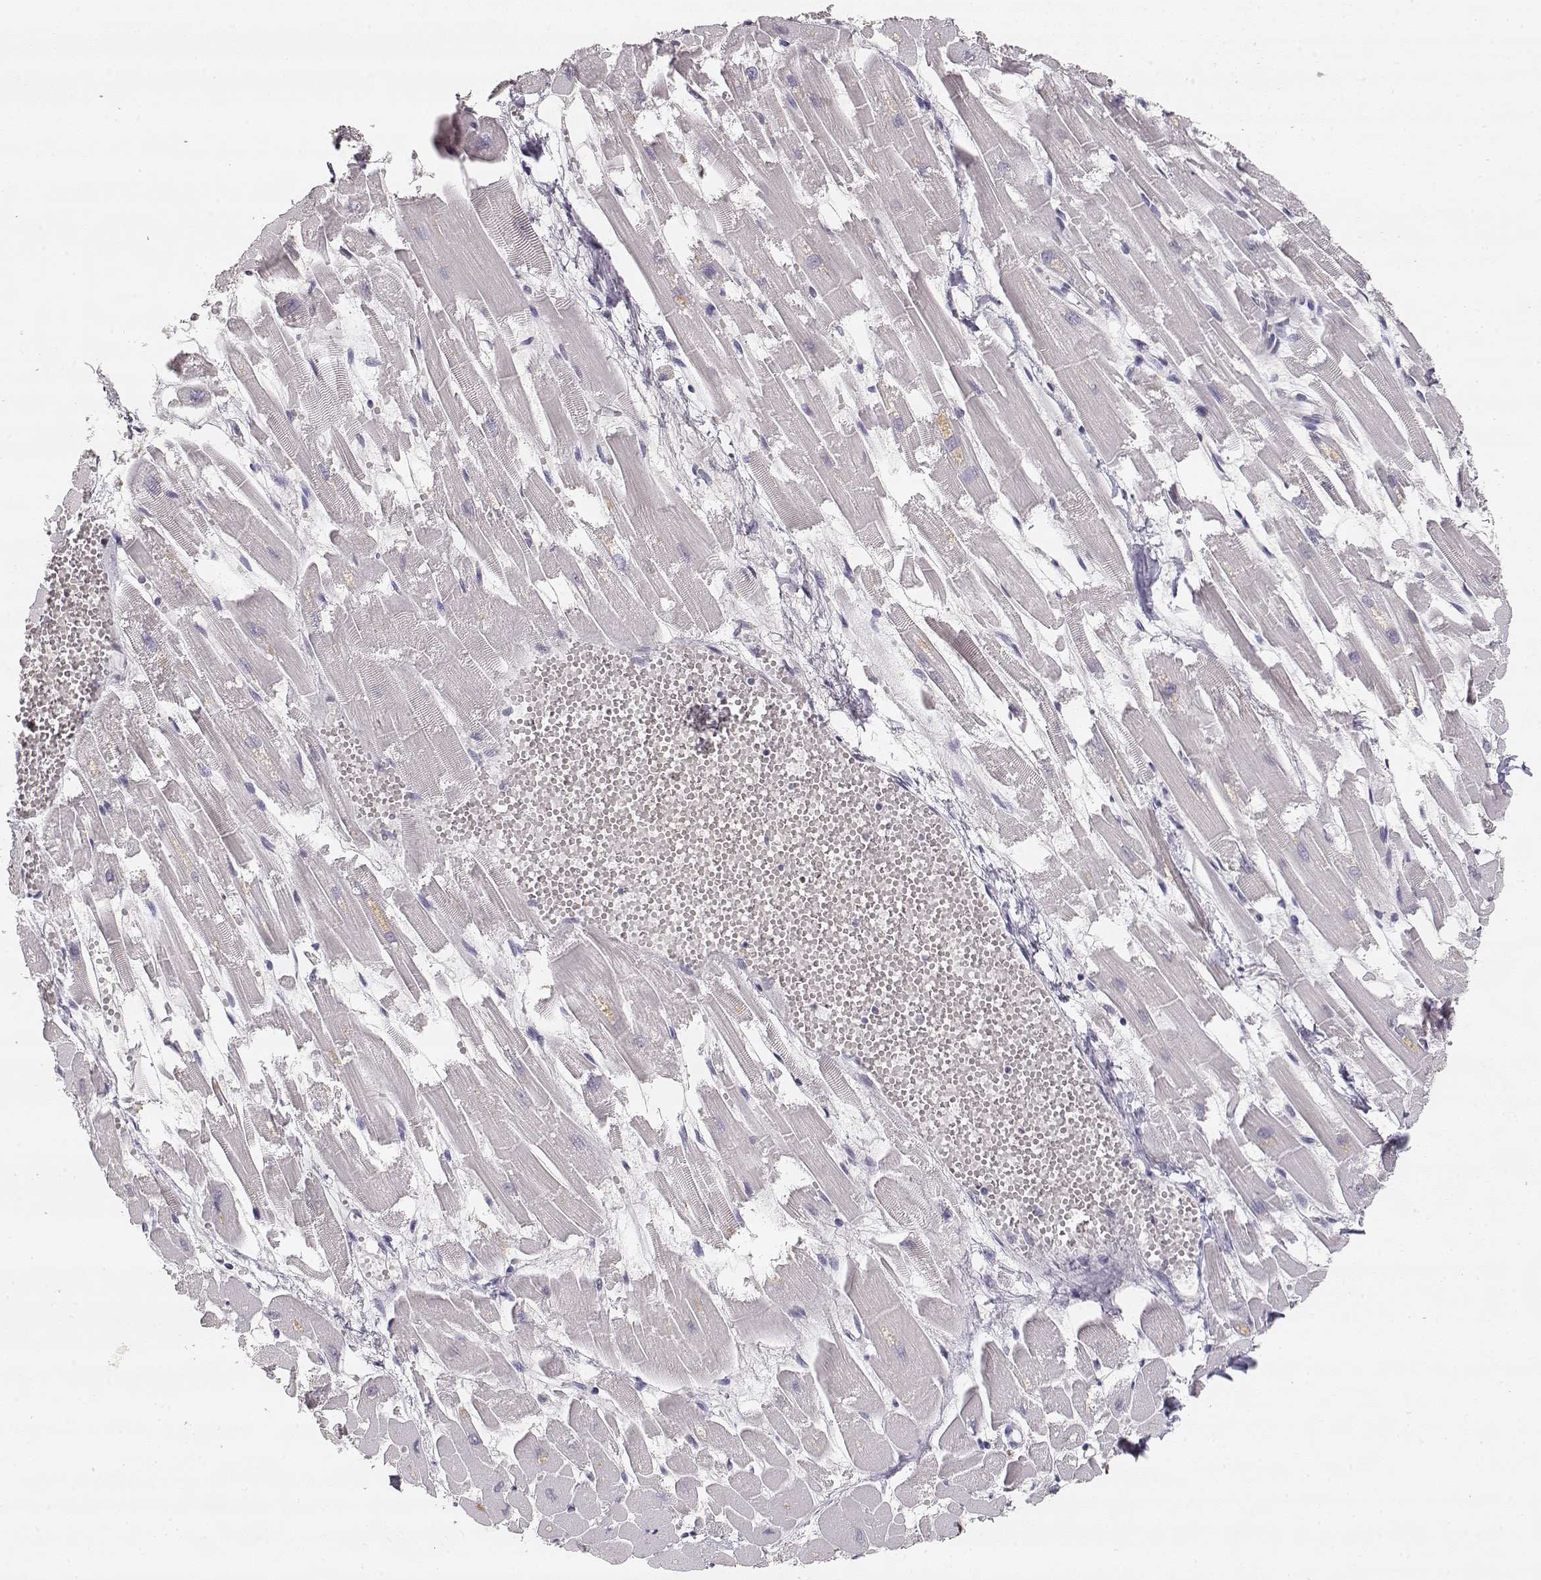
{"staining": {"intensity": "negative", "quantity": "none", "location": "none"}, "tissue": "heart muscle", "cell_type": "Cardiomyocytes", "image_type": "normal", "snomed": [{"axis": "morphology", "description": "Normal tissue, NOS"}, {"axis": "topography", "description": "Heart"}], "caption": "Heart muscle stained for a protein using immunohistochemistry reveals no staining cardiomyocytes.", "gene": "TPH2", "patient": {"sex": "female", "age": 52}}